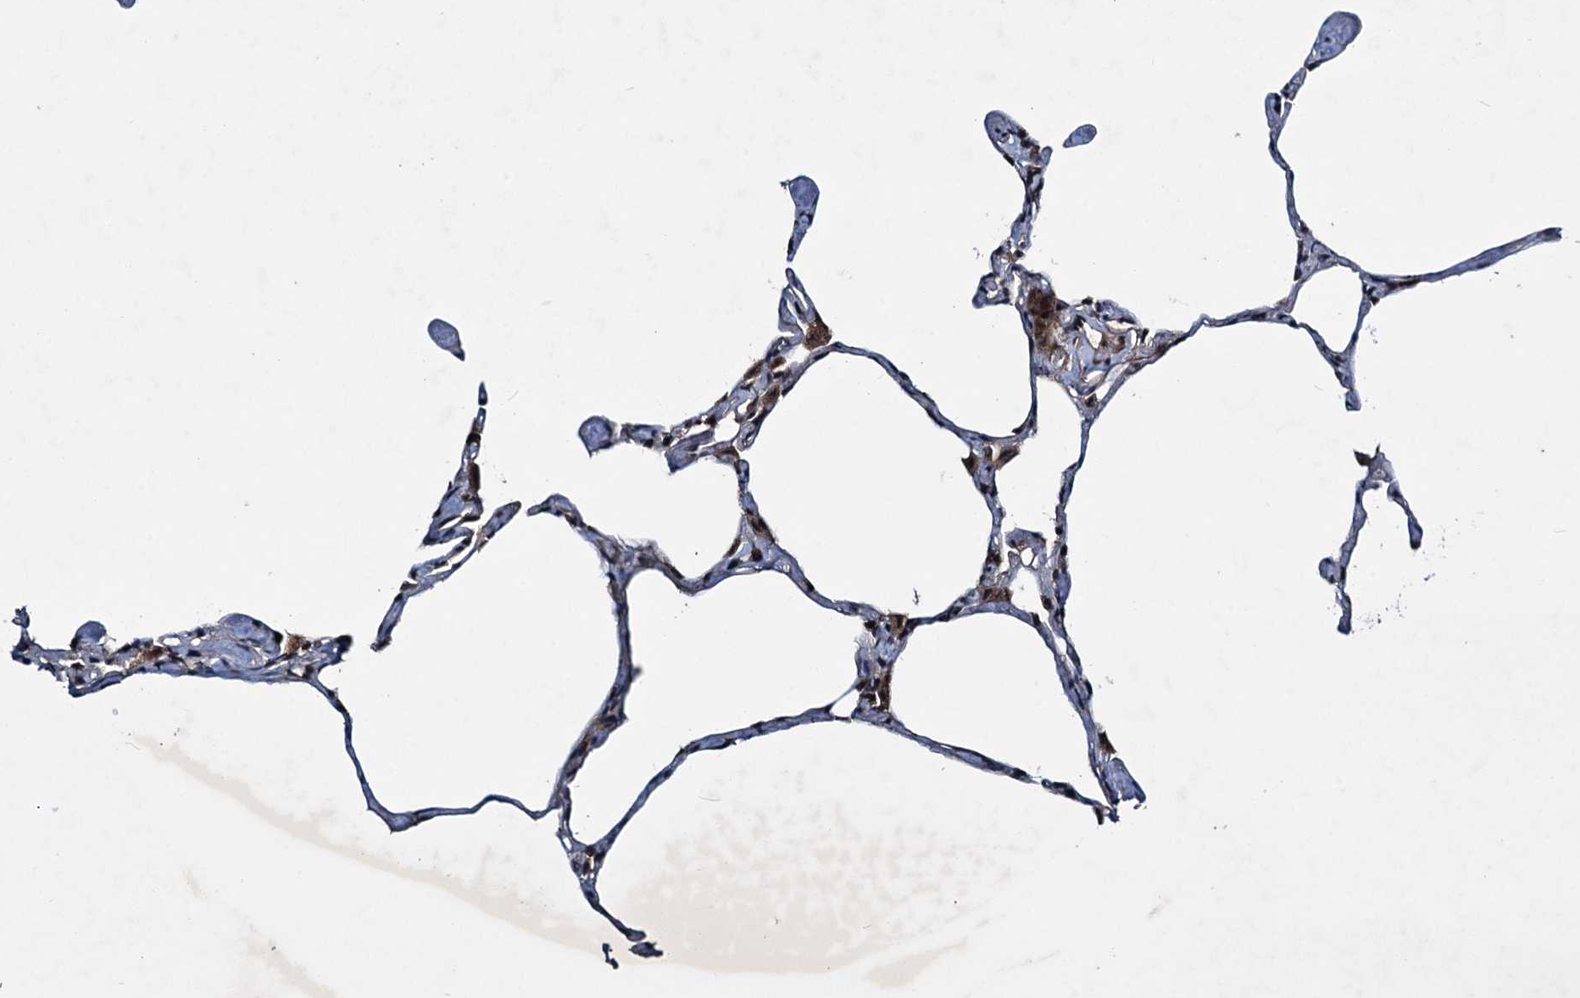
{"staining": {"intensity": "negative", "quantity": "none", "location": "none"}, "tissue": "lung", "cell_type": "Alveolar cells", "image_type": "normal", "snomed": [{"axis": "morphology", "description": "Normal tissue, NOS"}, {"axis": "topography", "description": "Lung"}], "caption": "A micrograph of human lung is negative for staining in alveolar cells.", "gene": "RNF165", "patient": {"sex": "male", "age": 65}}